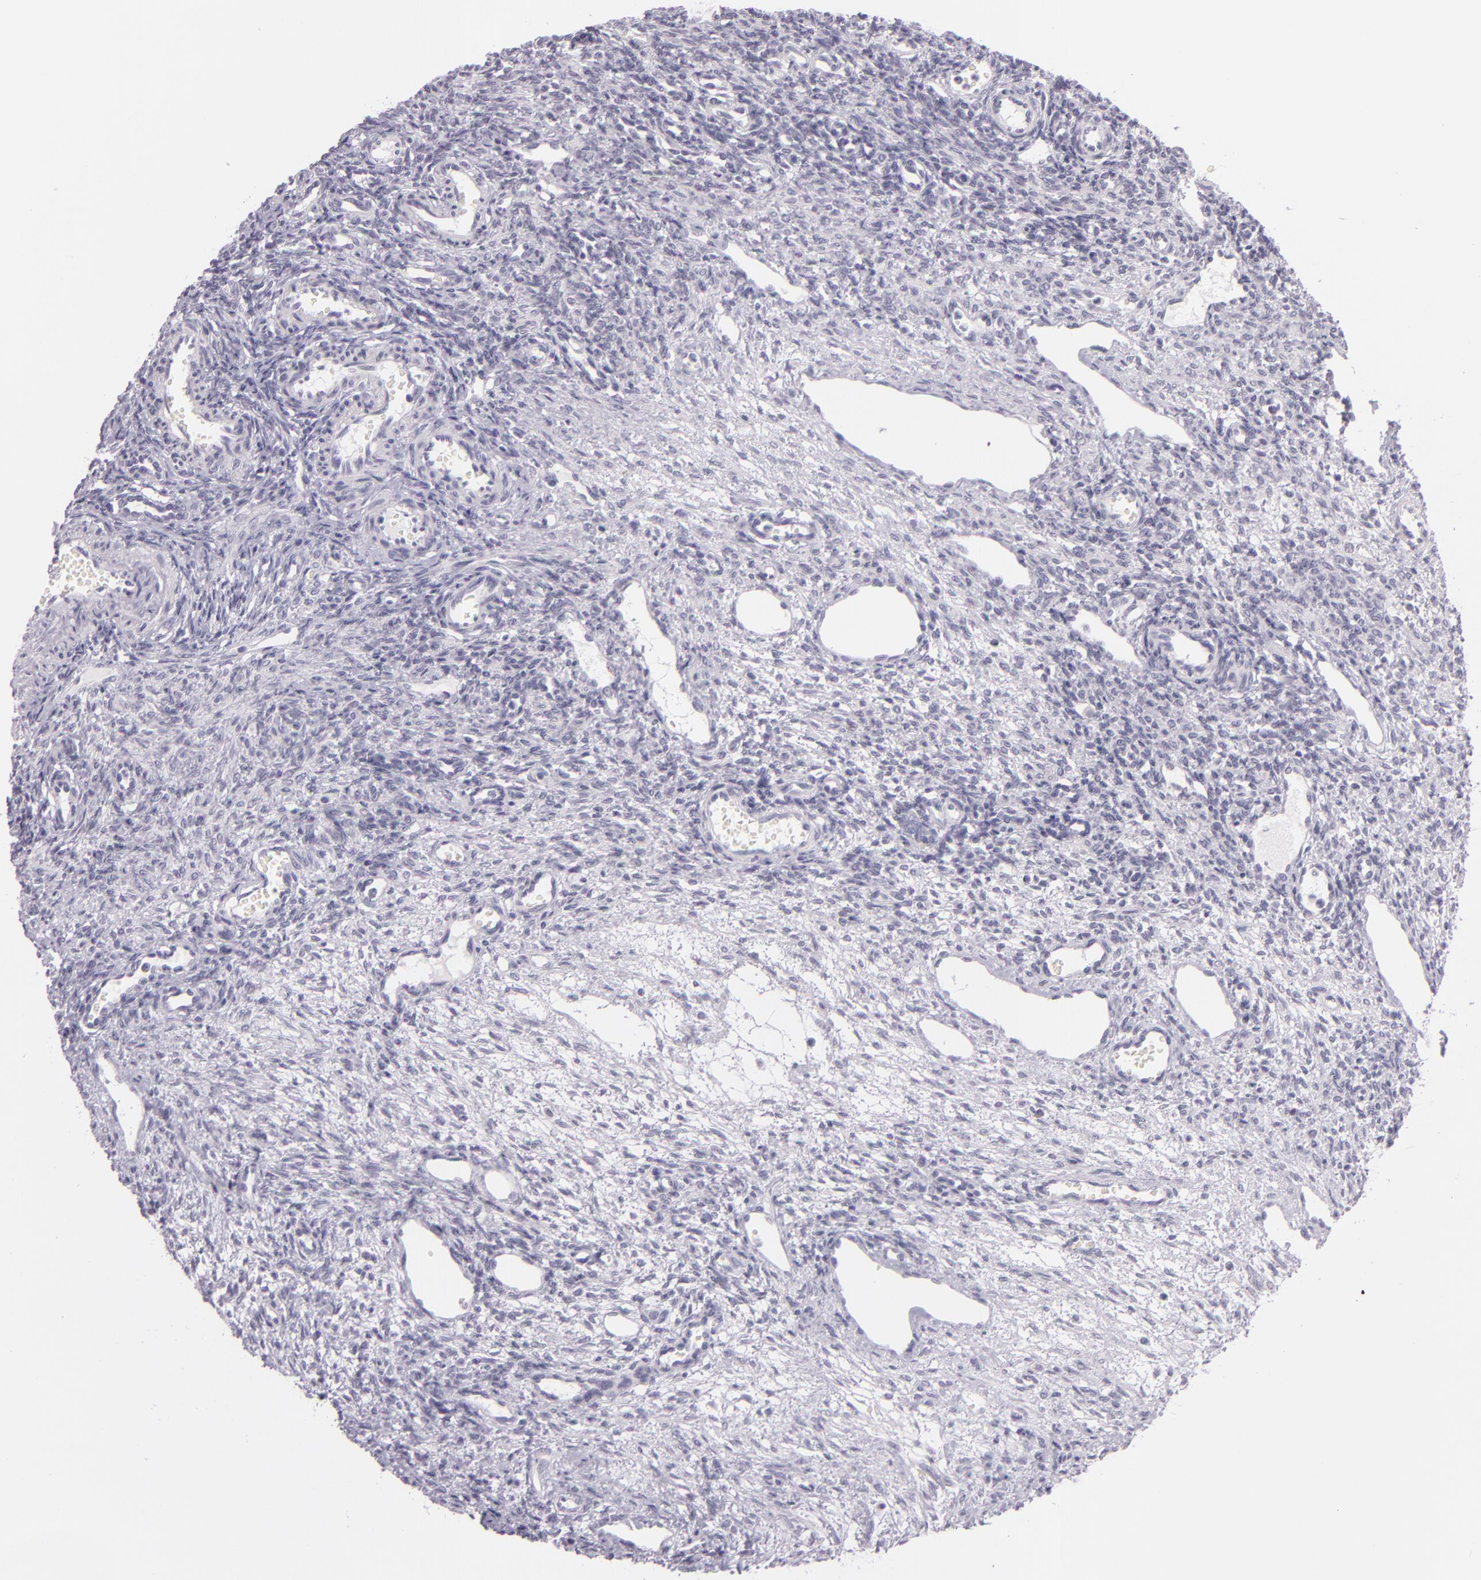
{"staining": {"intensity": "negative", "quantity": "none", "location": "none"}, "tissue": "ovary", "cell_type": "Follicle cells", "image_type": "normal", "snomed": [{"axis": "morphology", "description": "Normal tissue, NOS"}, {"axis": "topography", "description": "Ovary"}], "caption": "DAB immunohistochemical staining of normal human ovary displays no significant expression in follicle cells. Nuclei are stained in blue.", "gene": "HSP90AA1", "patient": {"sex": "female", "age": 33}}